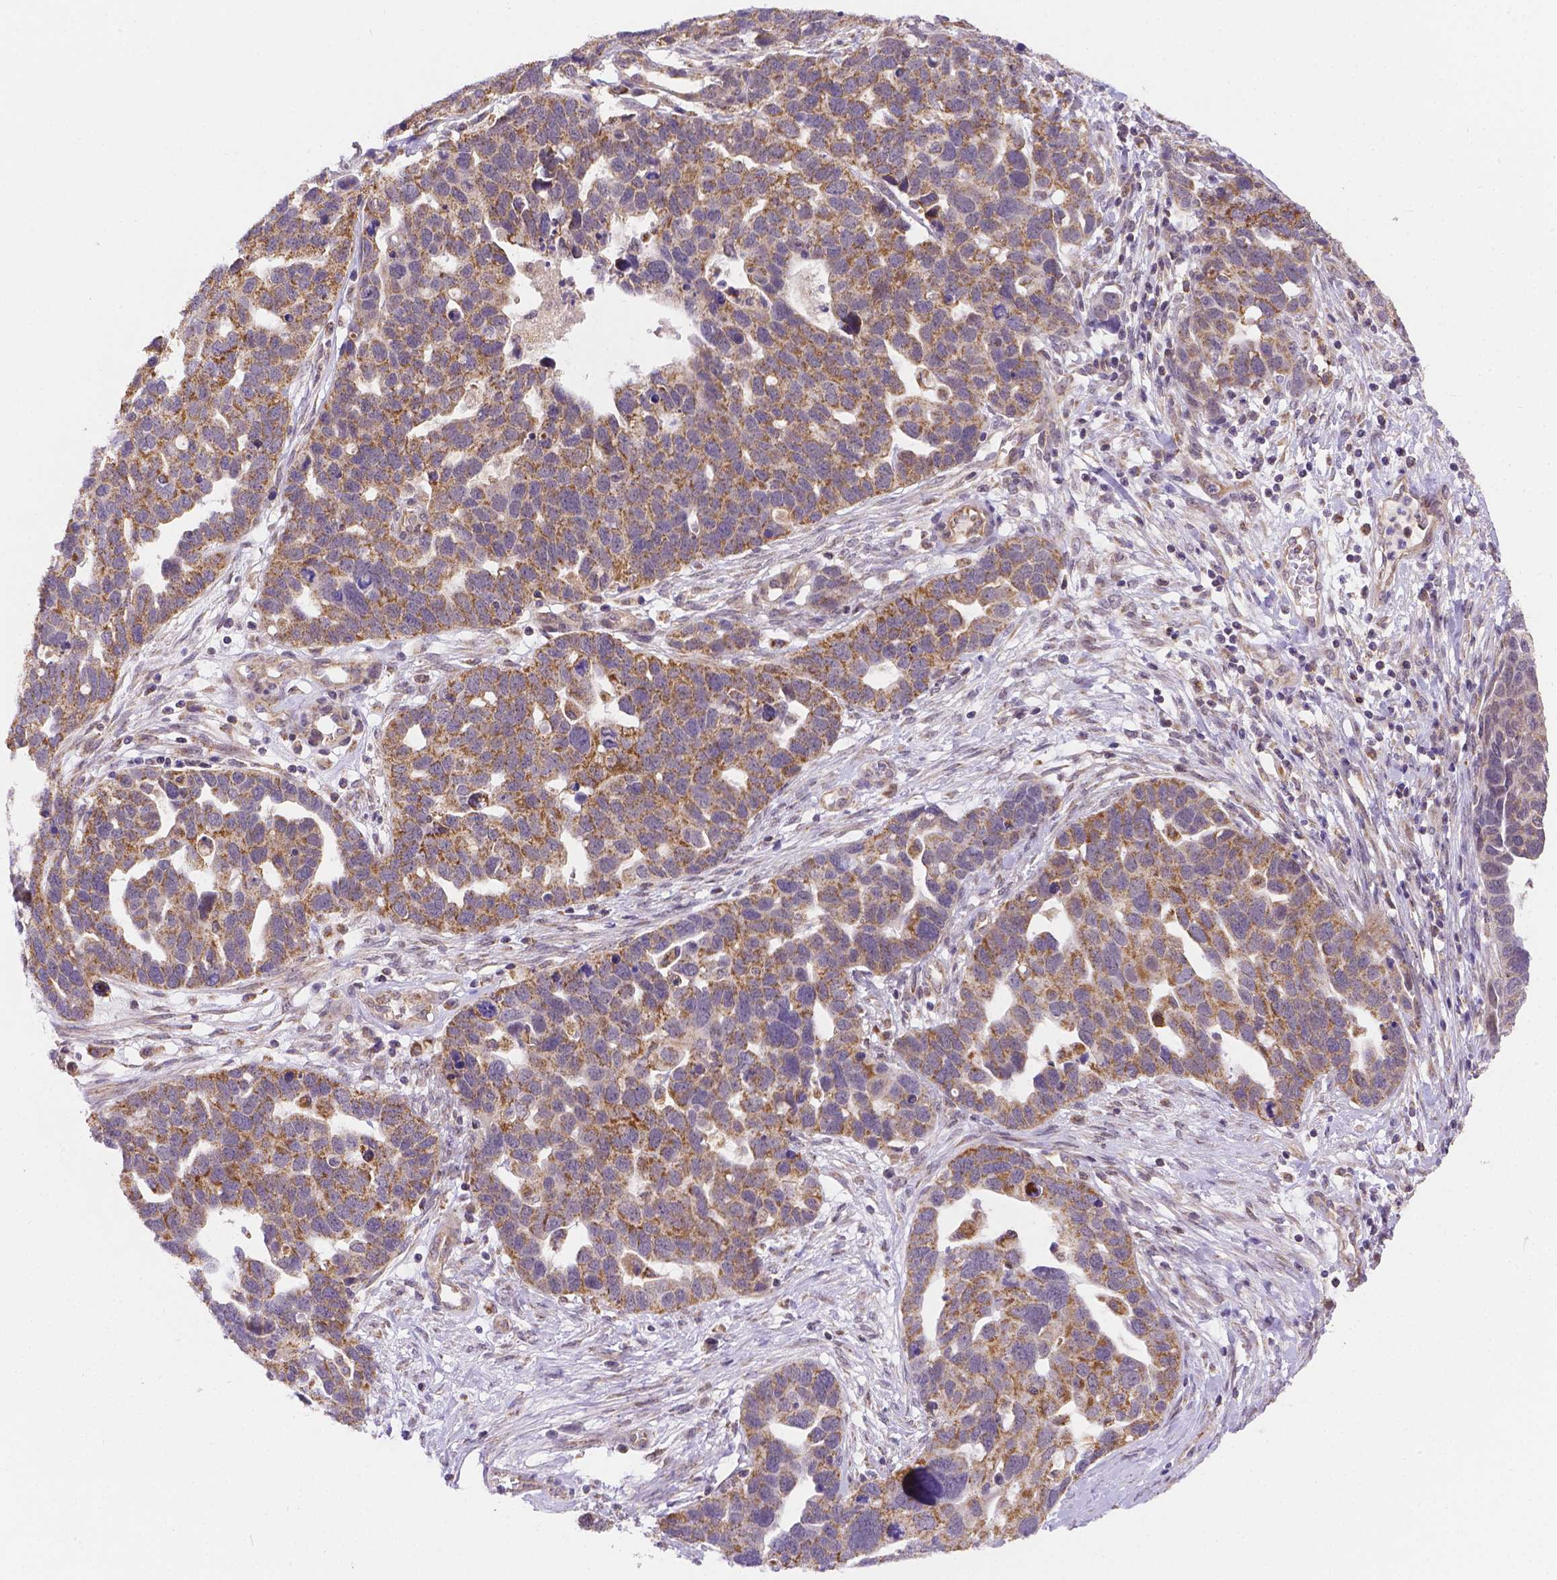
{"staining": {"intensity": "moderate", "quantity": ">75%", "location": "cytoplasmic/membranous"}, "tissue": "ovarian cancer", "cell_type": "Tumor cells", "image_type": "cancer", "snomed": [{"axis": "morphology", "description": "Cystadenocarcinoma, serous, NOS"}, {"axis": "topography", "description": "Ovary"}], "caption": "A high-resolution micrograph shows immunohistochemistry staining of ovarian cancer, which reveals moderate cytoplasmic/membranous expression in about >75% of tumor cells.", "gene": "CYYR1", "patient": {"sex": "female", "age": 54}}